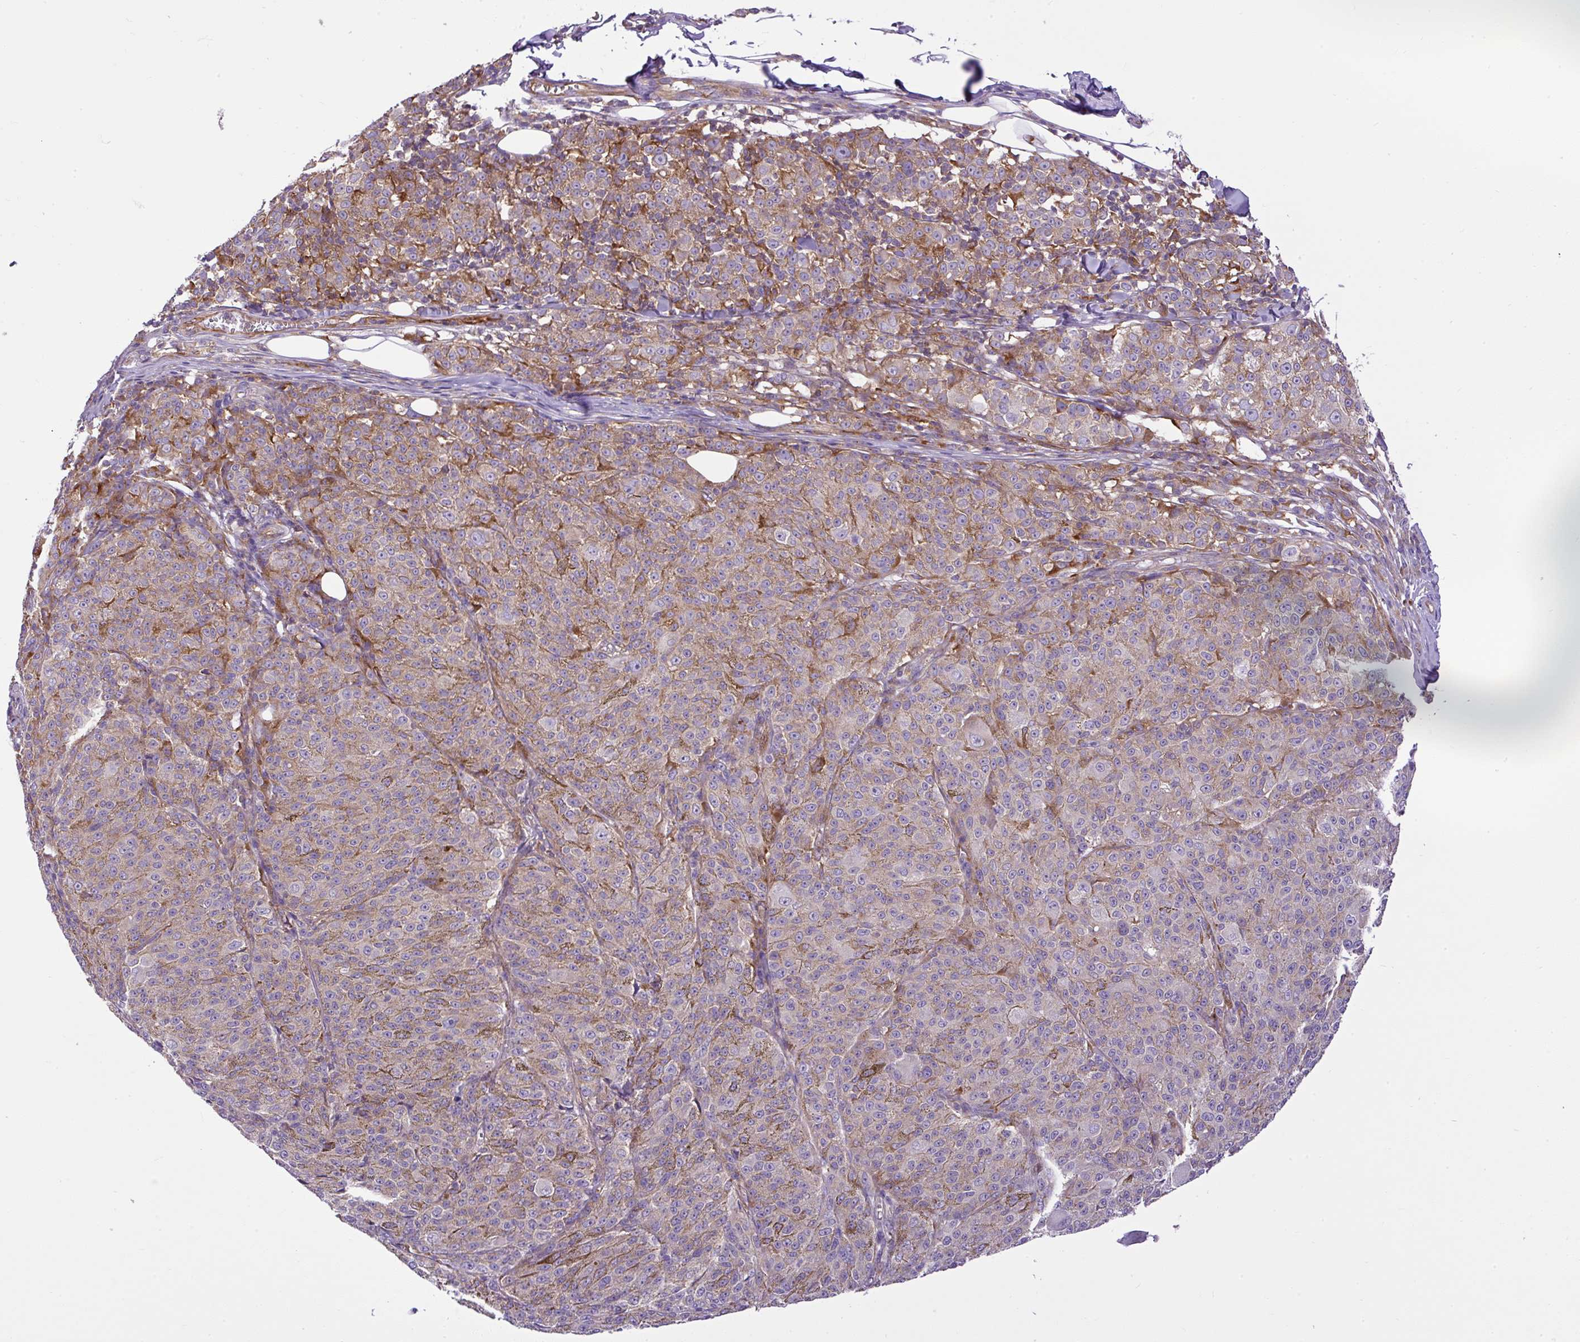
{"staining": {"intensity": "weak", "quantity": "25%-75%", "location": "cytoplasmic/membranous"}, "tissue": "melanoma", "cell_type": "Tumor cells", "image_type": "cancer", "snomed": [{"axis": "morphology", "description": "Malignant melanoma, NOS"}, {"axis": "topography", "description": "Skin"}], "caption": "High-magnification brightfield microscopy of melanoma stained with DAB (brown) and counterstained with hematoxylin (blue). tumor cells exhibit weak cytoplasmic/membranous staining is appreciated in approximately25%-75% of cells. Using DAB (3,3'-diaminobenzidine) (brown) and hematoxylin (blue) stains, captured at high magnification using brightfield microscopy.", "gene": "MAP1S", "patient": {"sex": "female", "age": 52}}